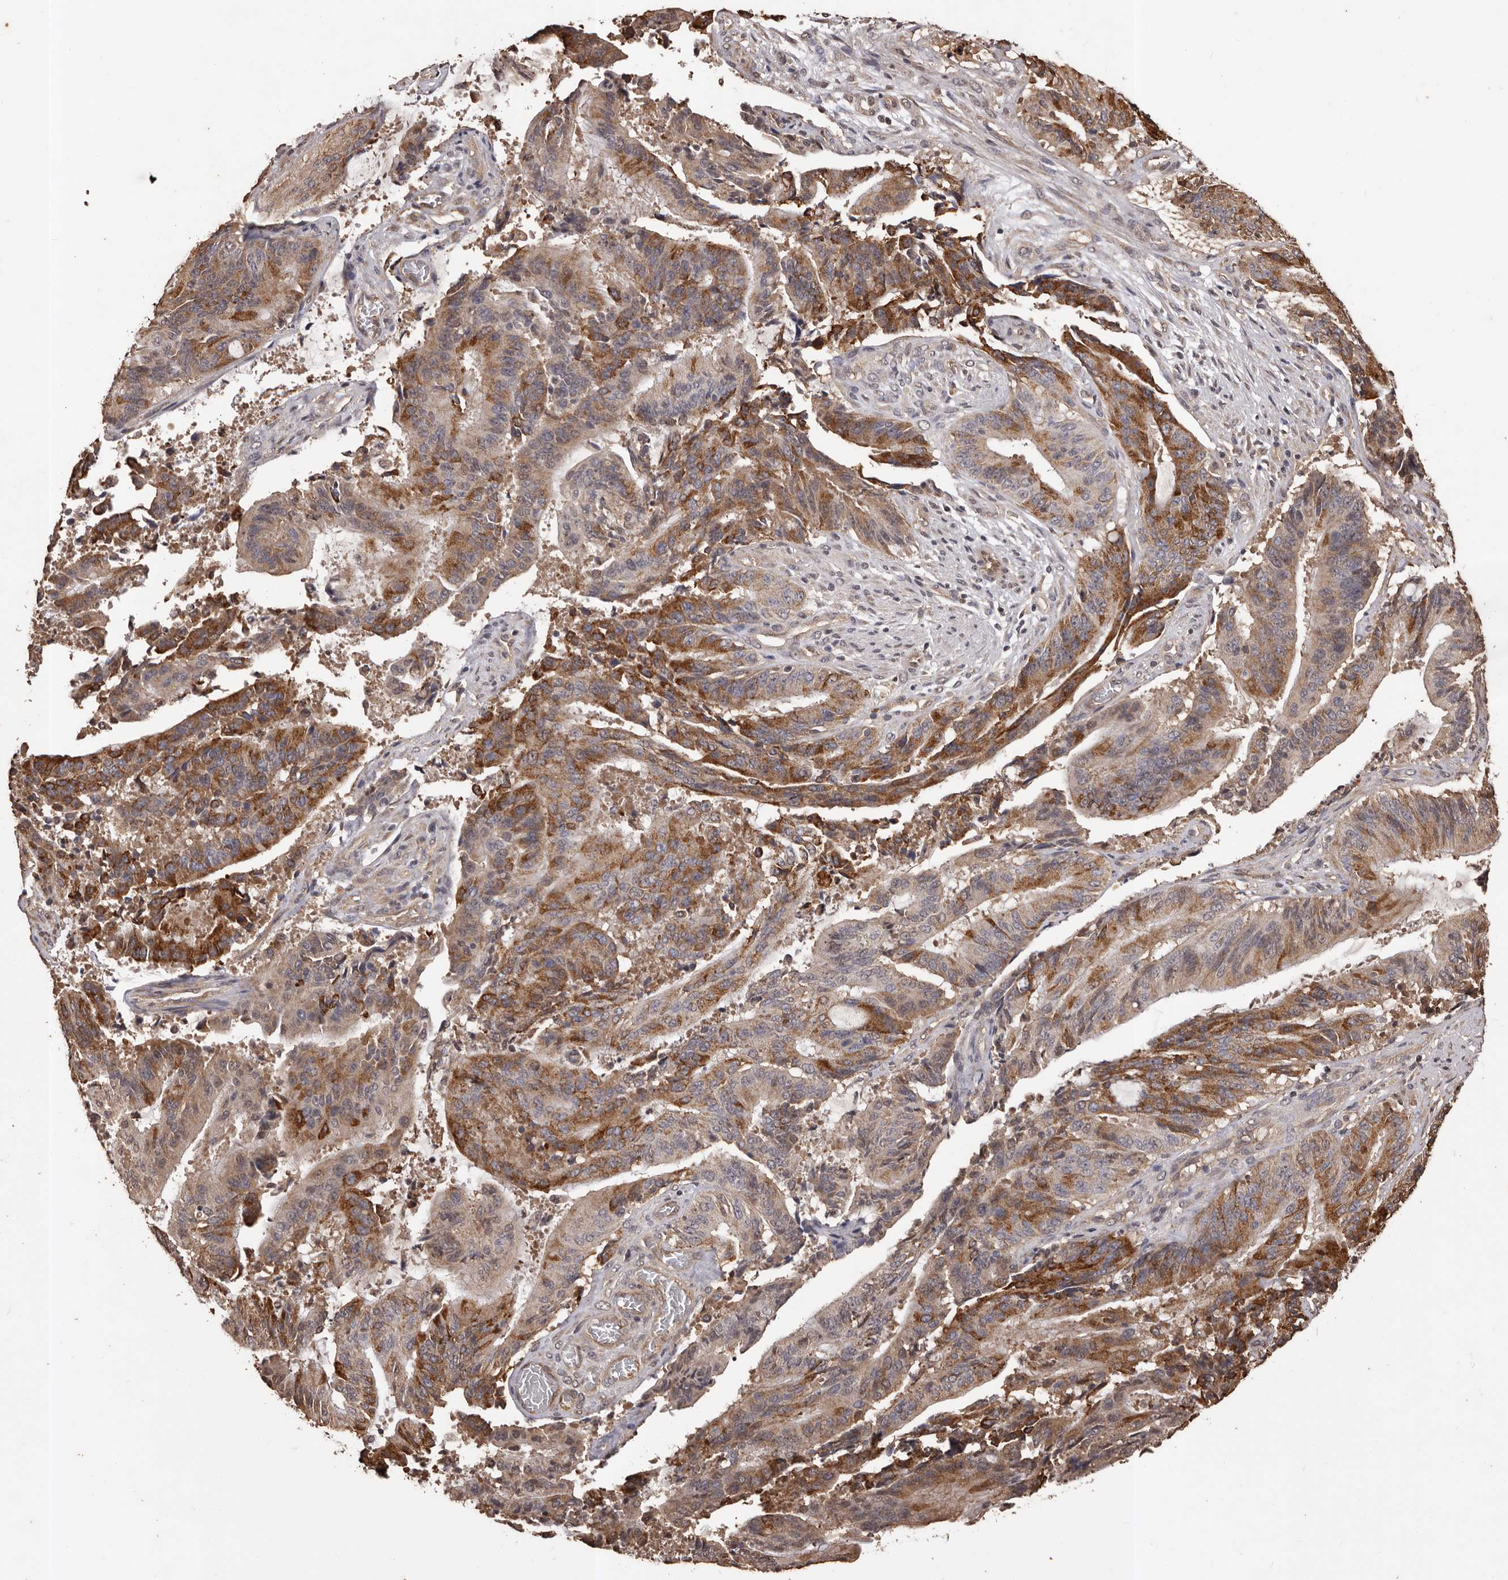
{"staining": {"intensity": "strong", "quantity": ">75%", "location": "cytoplasmic/membranous"}, "tissue": "liver cancer", "cell_type": "Tumor cells", "image_type": "cancer", "snomed": [{"axis": "morphology", "description": "Normal tissue, NOS"}, {"axis": "morphology", "description": "Cholangiocarcinoma"}, {"axis": "topography", "description": "Liver"}, {"axis": "topography", "description": "Peripheral nerve tissue"}], "caption": "There is high levels of strong cytoplasmic/membranous expression in tumor cells of liver cancer, as demonstrated by immunohistochemical staining (brown color).", "gene": "NAV1", "patient": {"sex": "female", "age": 73}}